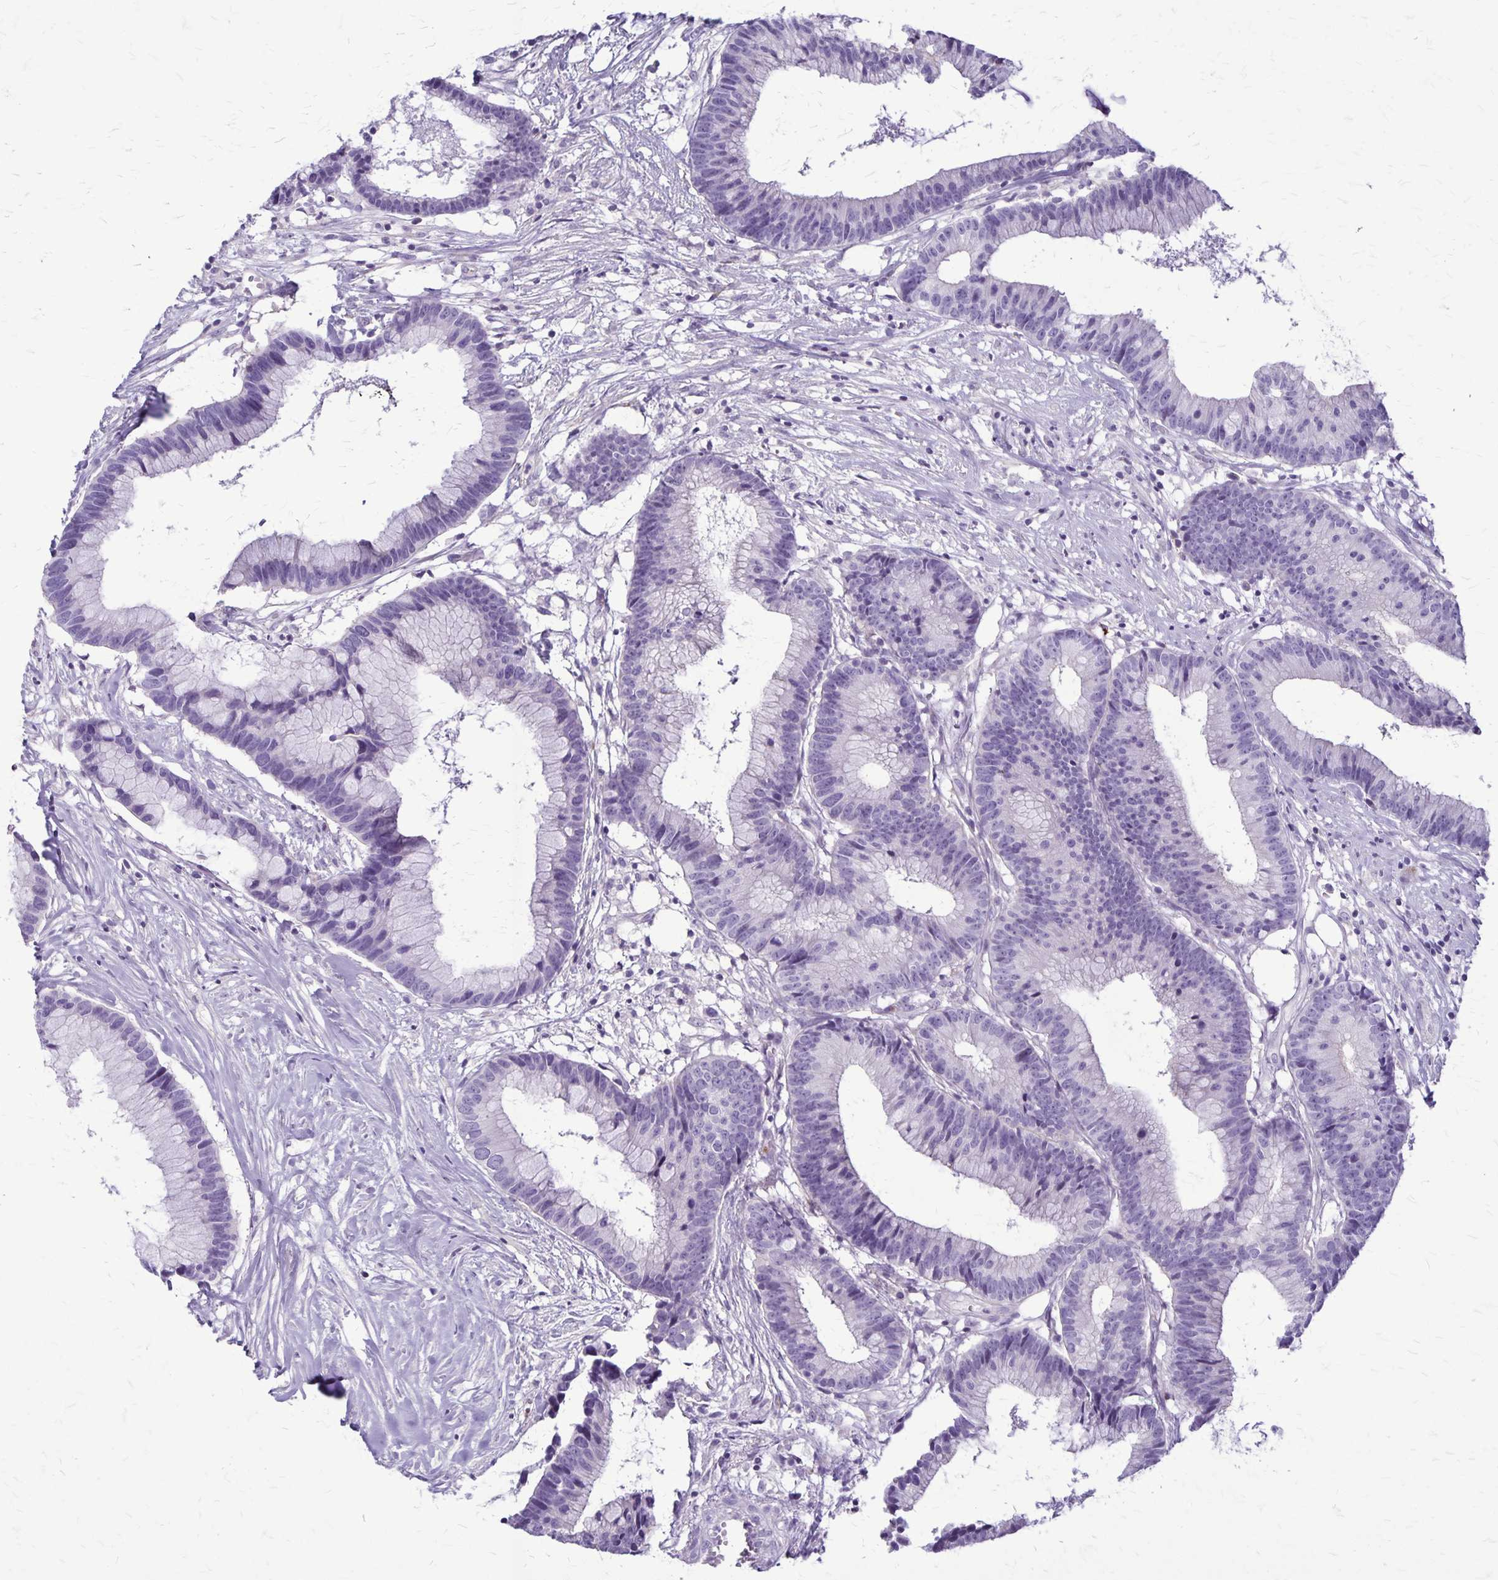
{"staining": {"intensity": "negative", "quantity": "none", "location": "none"}, "tissue": "colorectal cancer", "cell_type": "Tumor cells", "image_type": "cancer", "snomed": [{"axis": "morphology", "description": "Adenocarcinoma, NOS"}, {"axis": "topography", "description": "Colon"}], "caption": "DAB (3,3'-diaminobenzidine) immunohistochemical staining of colorectal cancer (adenocarcinoma) demonstrates no significant positivity in tumor cells.", "gene": "GP9", "patient": {"sex": "female", "age": 78}}